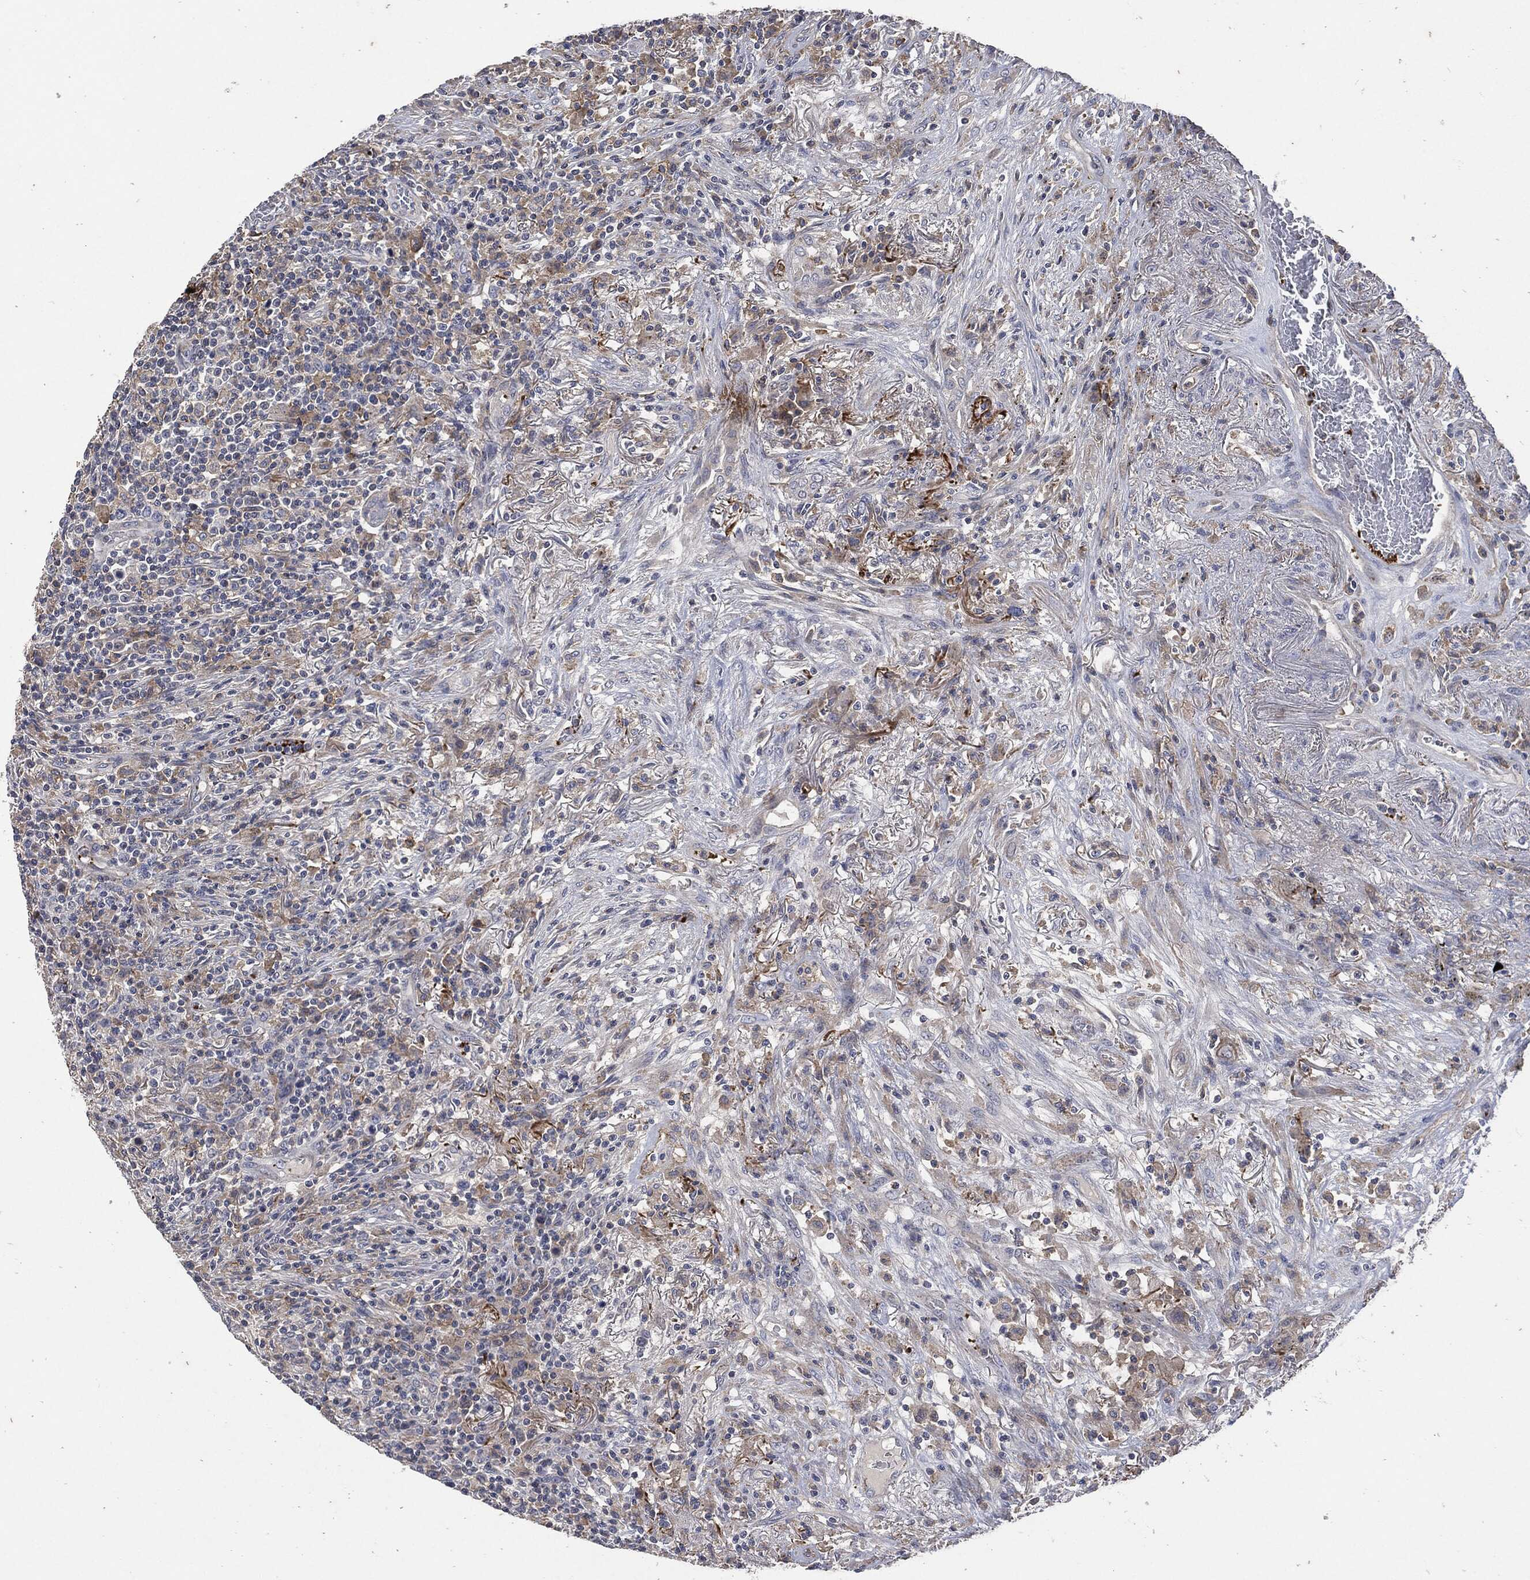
{"staining": {"intensity": "weak", "quantity": "25%-75%", "location": "cytoplasmic/membranous"}, "tissue": "lymphoma", "cell_type": "Tumor cells", "image_type": "cancer", "snomed": [{"axis": "morphology", "description": "Malignant lymphoma, non-Hodgkin's type, High grade"}, {"axis": "topography", "description": "Lung"}], "caption": "Lymphoma tissue reveals weak cytoplasmic/membranous positivity in approximately 25%-75% of tumor cells, visualized by immunohistochemistry.", "gene": "CD33", "patient": {"sex": "male", "age": 79}}